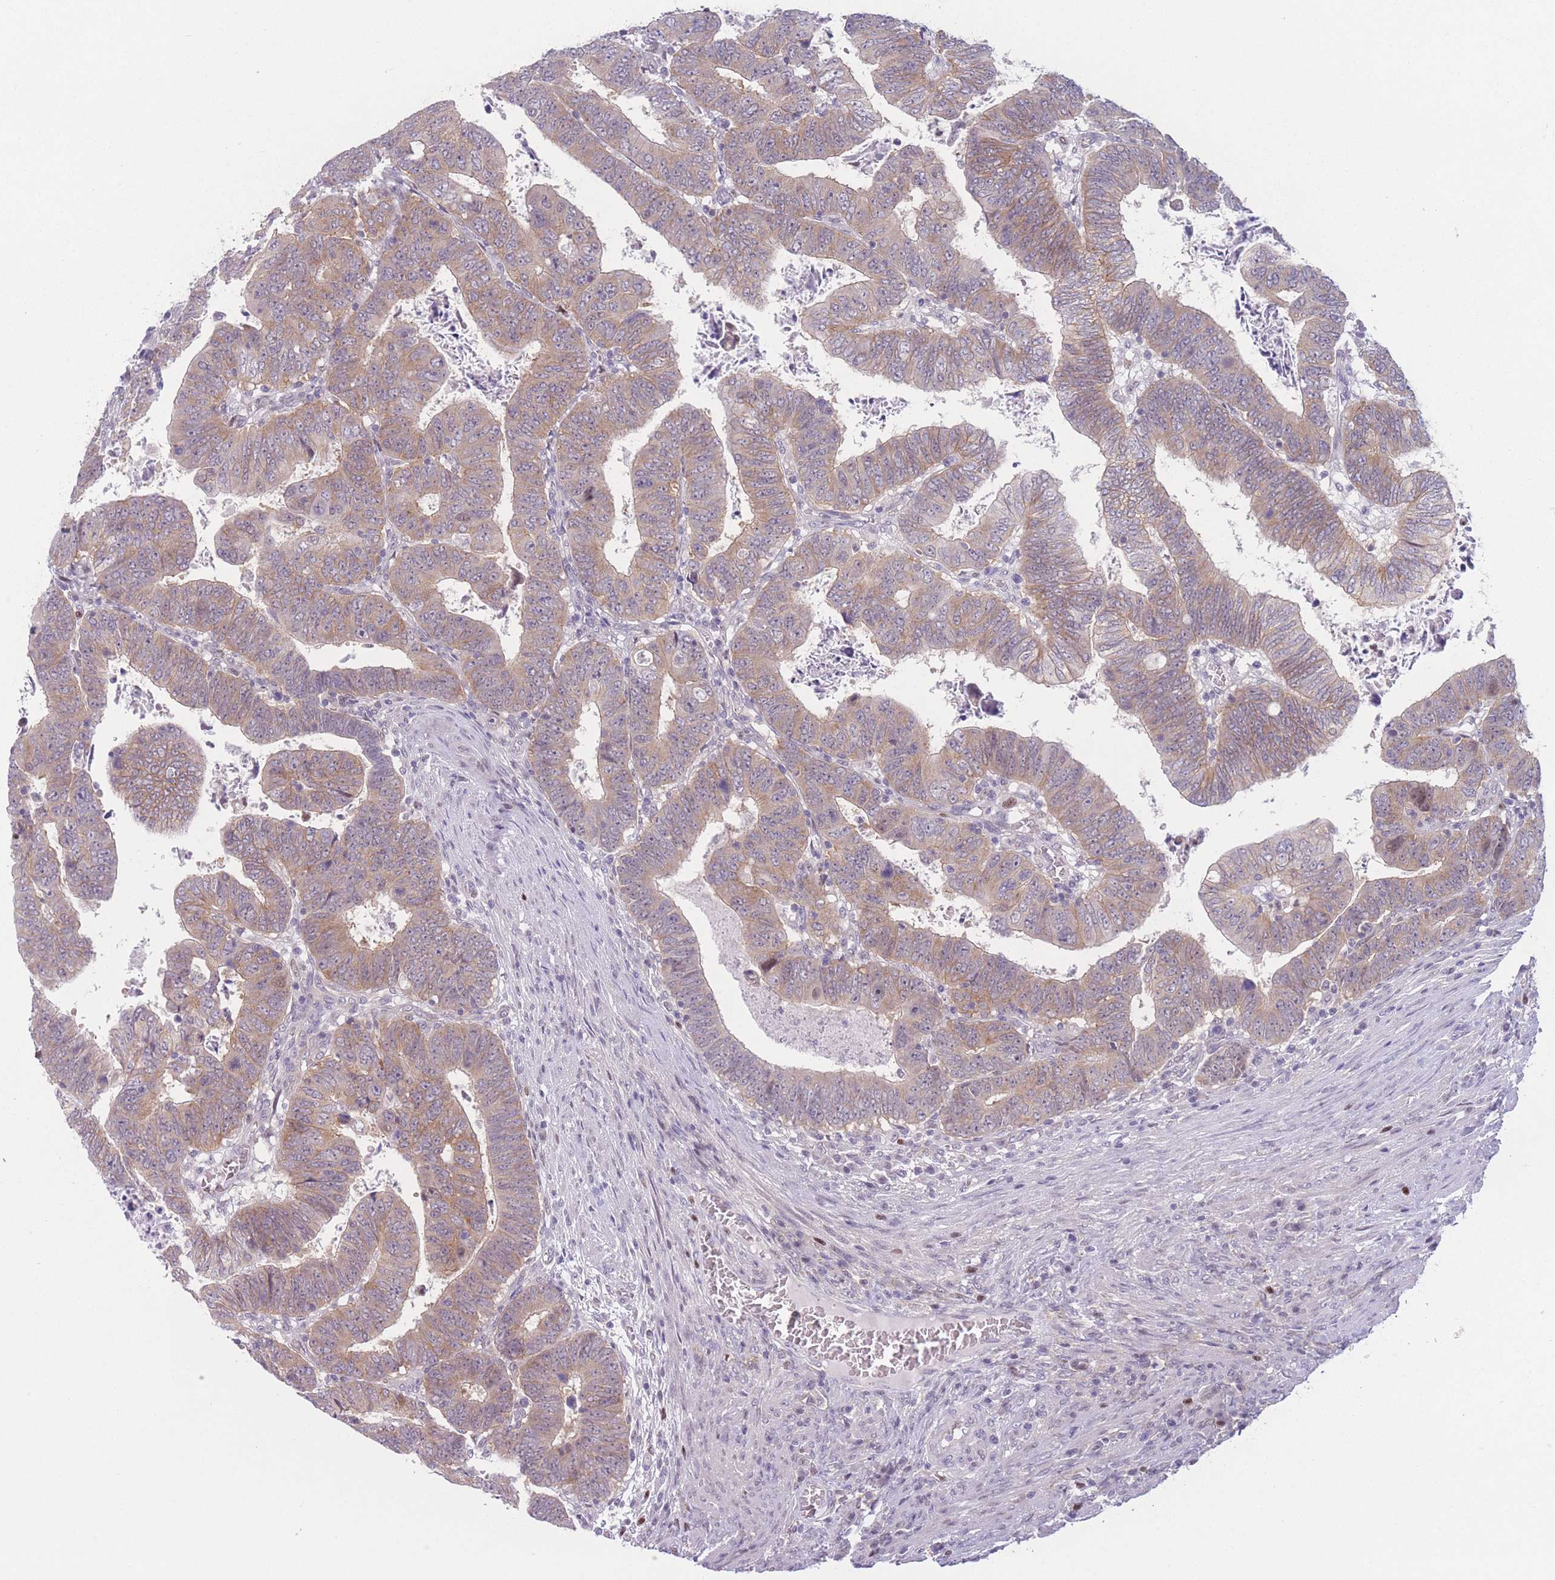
{"staining": {"intensity": "moderate", "quantity": ">75%", "location": "cytoplasmic/membranous"}, "tissue": "colorectal cancer", "cell_type": "Tumor cells", "image_type": "cancer", "snomed": [{"axis": "morphology", "description": "Normal tissue, NOS"}, {"axis": "morphology", "description": "Adenocarcinoma, NOS"}, {"axis": "topography", "description": "Rectum"}], "caption": "There is medium levels of moderate cytoplasmic/membranous expression in tumor cells of adenocarcinoma (colorectal), as demonstrated by immunohistochemical staining (brown color).", "gene": "ZNF439", "patient": {"sex": "female", "age": 65}}